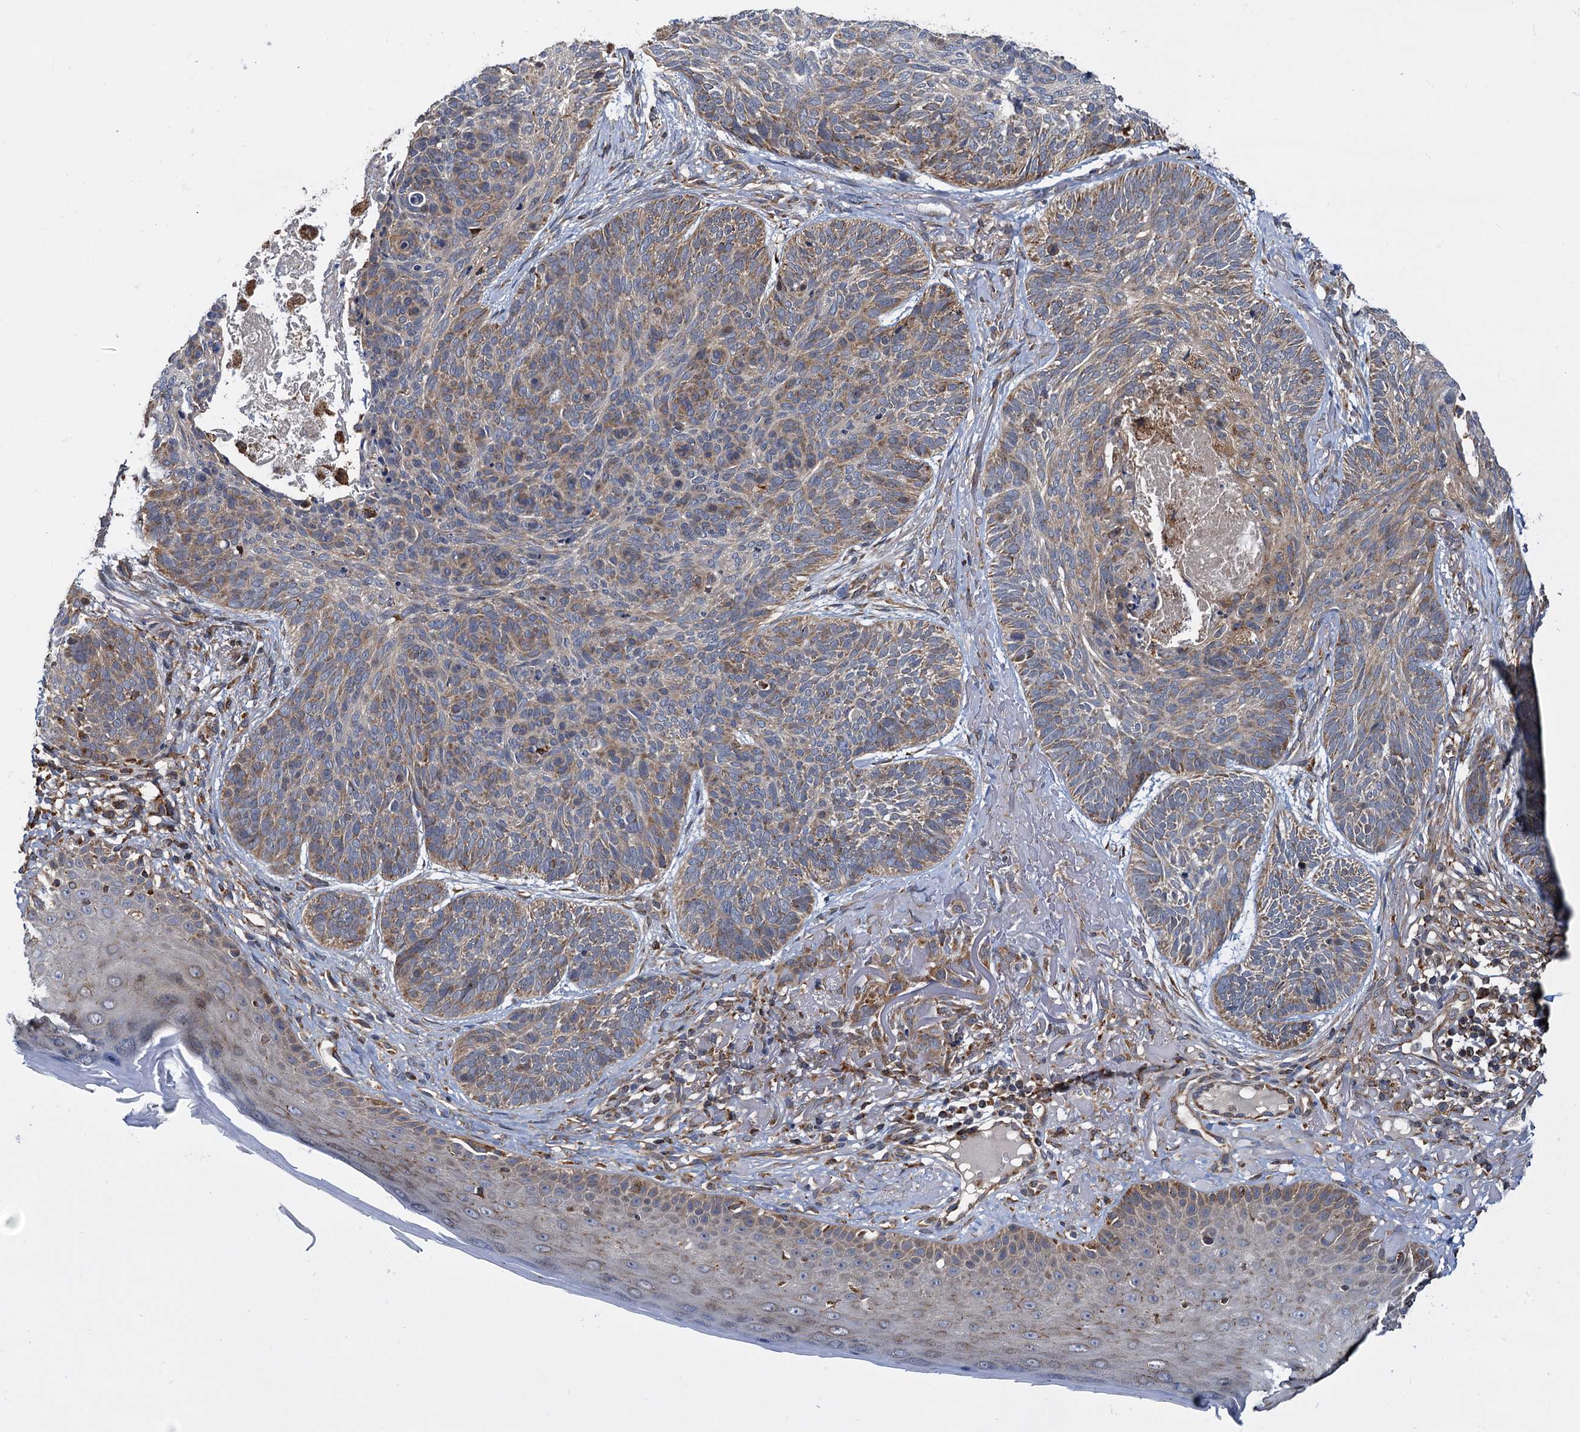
{"staining": {"intensity": "moderate", "quantity": "25%-75%", "location": "cytoplasmic/membranous"}, "tissue": "skin cancer", "cell_type": "Tumor cells", "image_type": "cancer", "snomed": [{"axis": "morphology", "description": "Normal tissue, NOS"}, {"axis": "morphology", "description": "Basal cell carcinoma"}, {"axis": "topography", "description": "Skin"}], "caption": "The immunohistochemical stain labels moderate cytoplasmic/membranous positivity in tumor cells of basal cell carcinoma (skin) tissue.", "gene": "UFM1", "patient": {"sex": "male", "age": 66}}